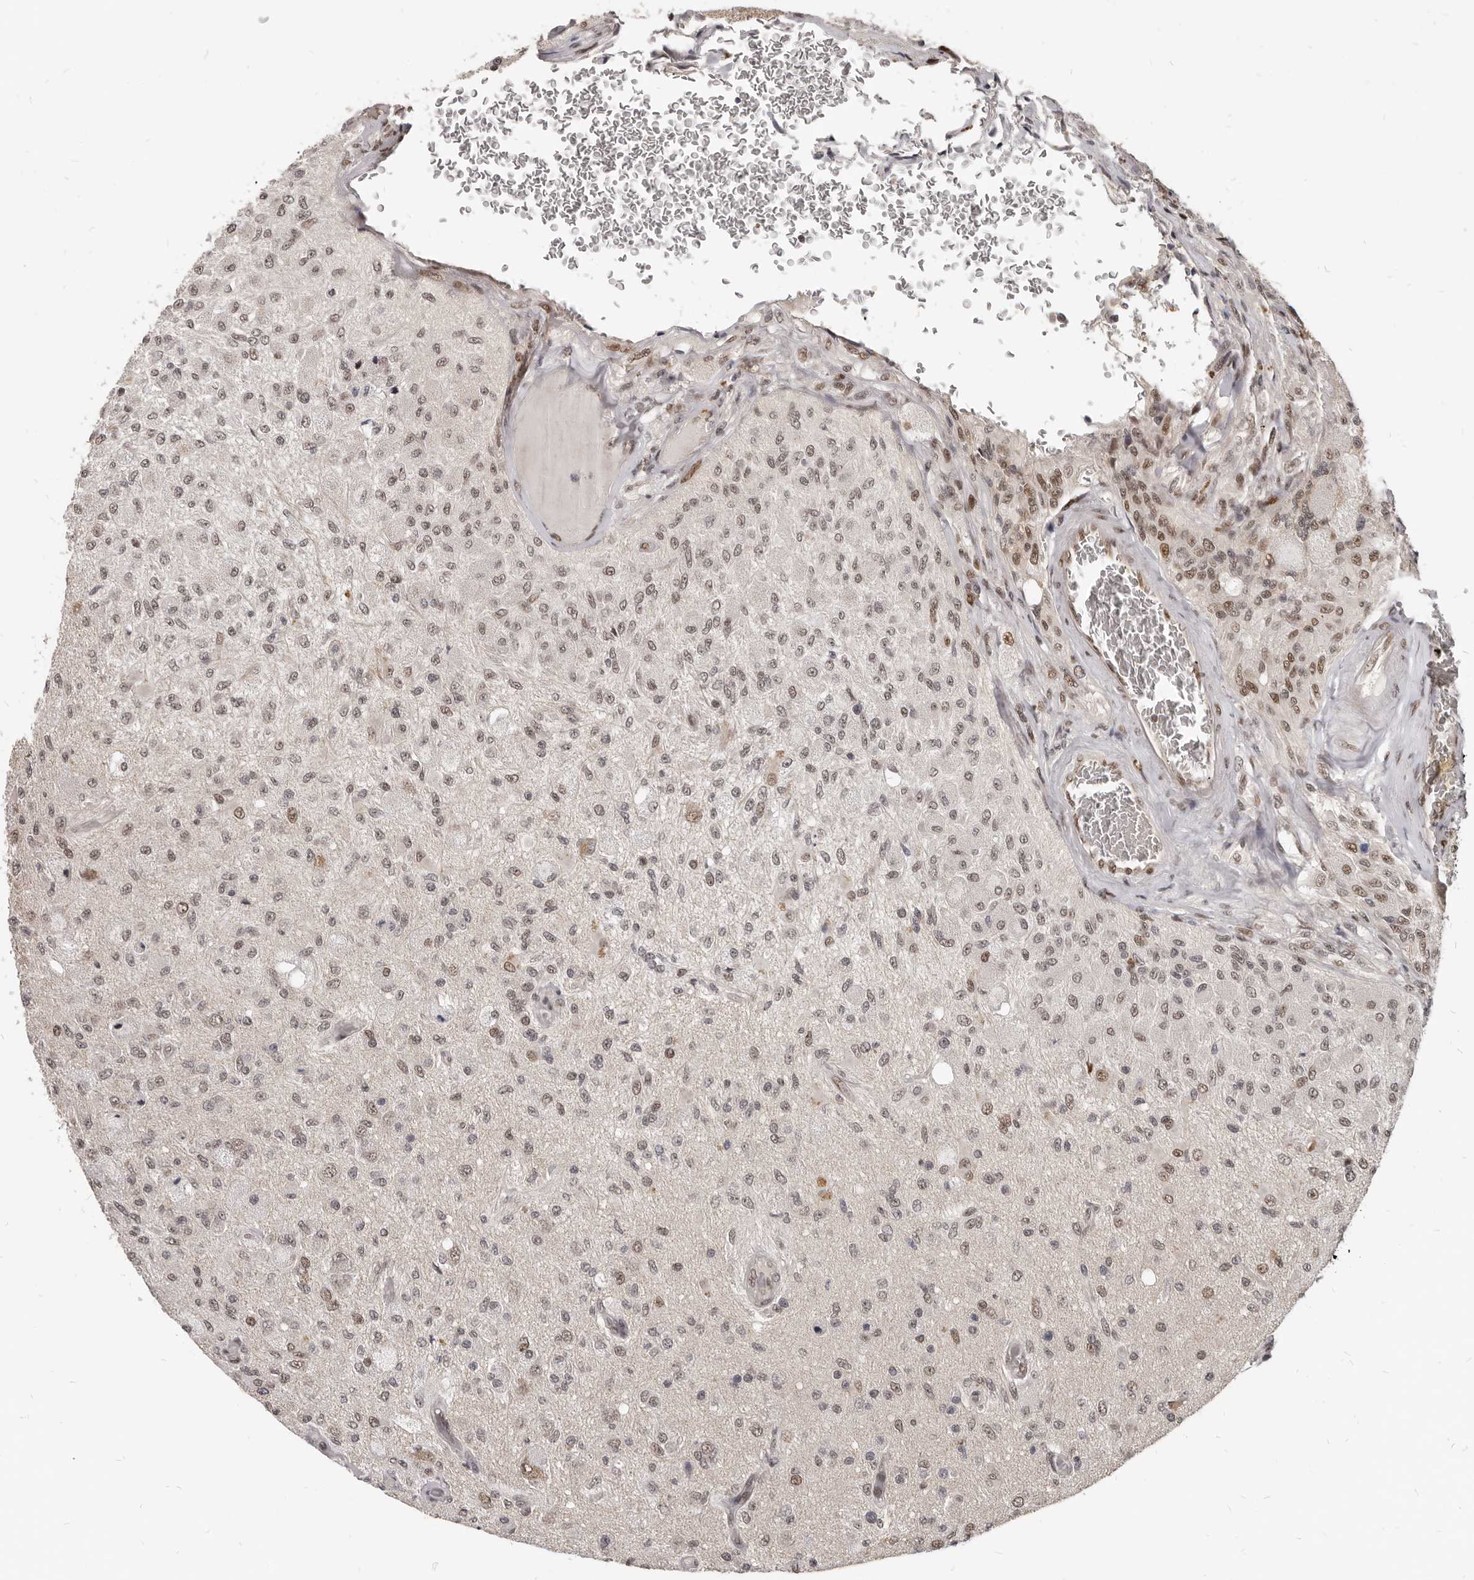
{"staining": {"intensity": "weak", "quantity": ">75%", "location": "nuclear"}, "tissue": "glioma", "cell_type": "Tumor cells", "image_type": "cancer", "snomed": [{"axis": "morphology", "description": "Normal tissue, NOS"}, {"axis": "morphology", "description": "Glioma, malignant, High grade"}, {"axis": "topography", "description": "Cerebral cortex"}], "caption": "Protein analysis of glioma tissue shows weak nuclear staining in about >75% of tumor cells.", "gene": "ATF5", "patient": {"sex": "male", "age": 77}}